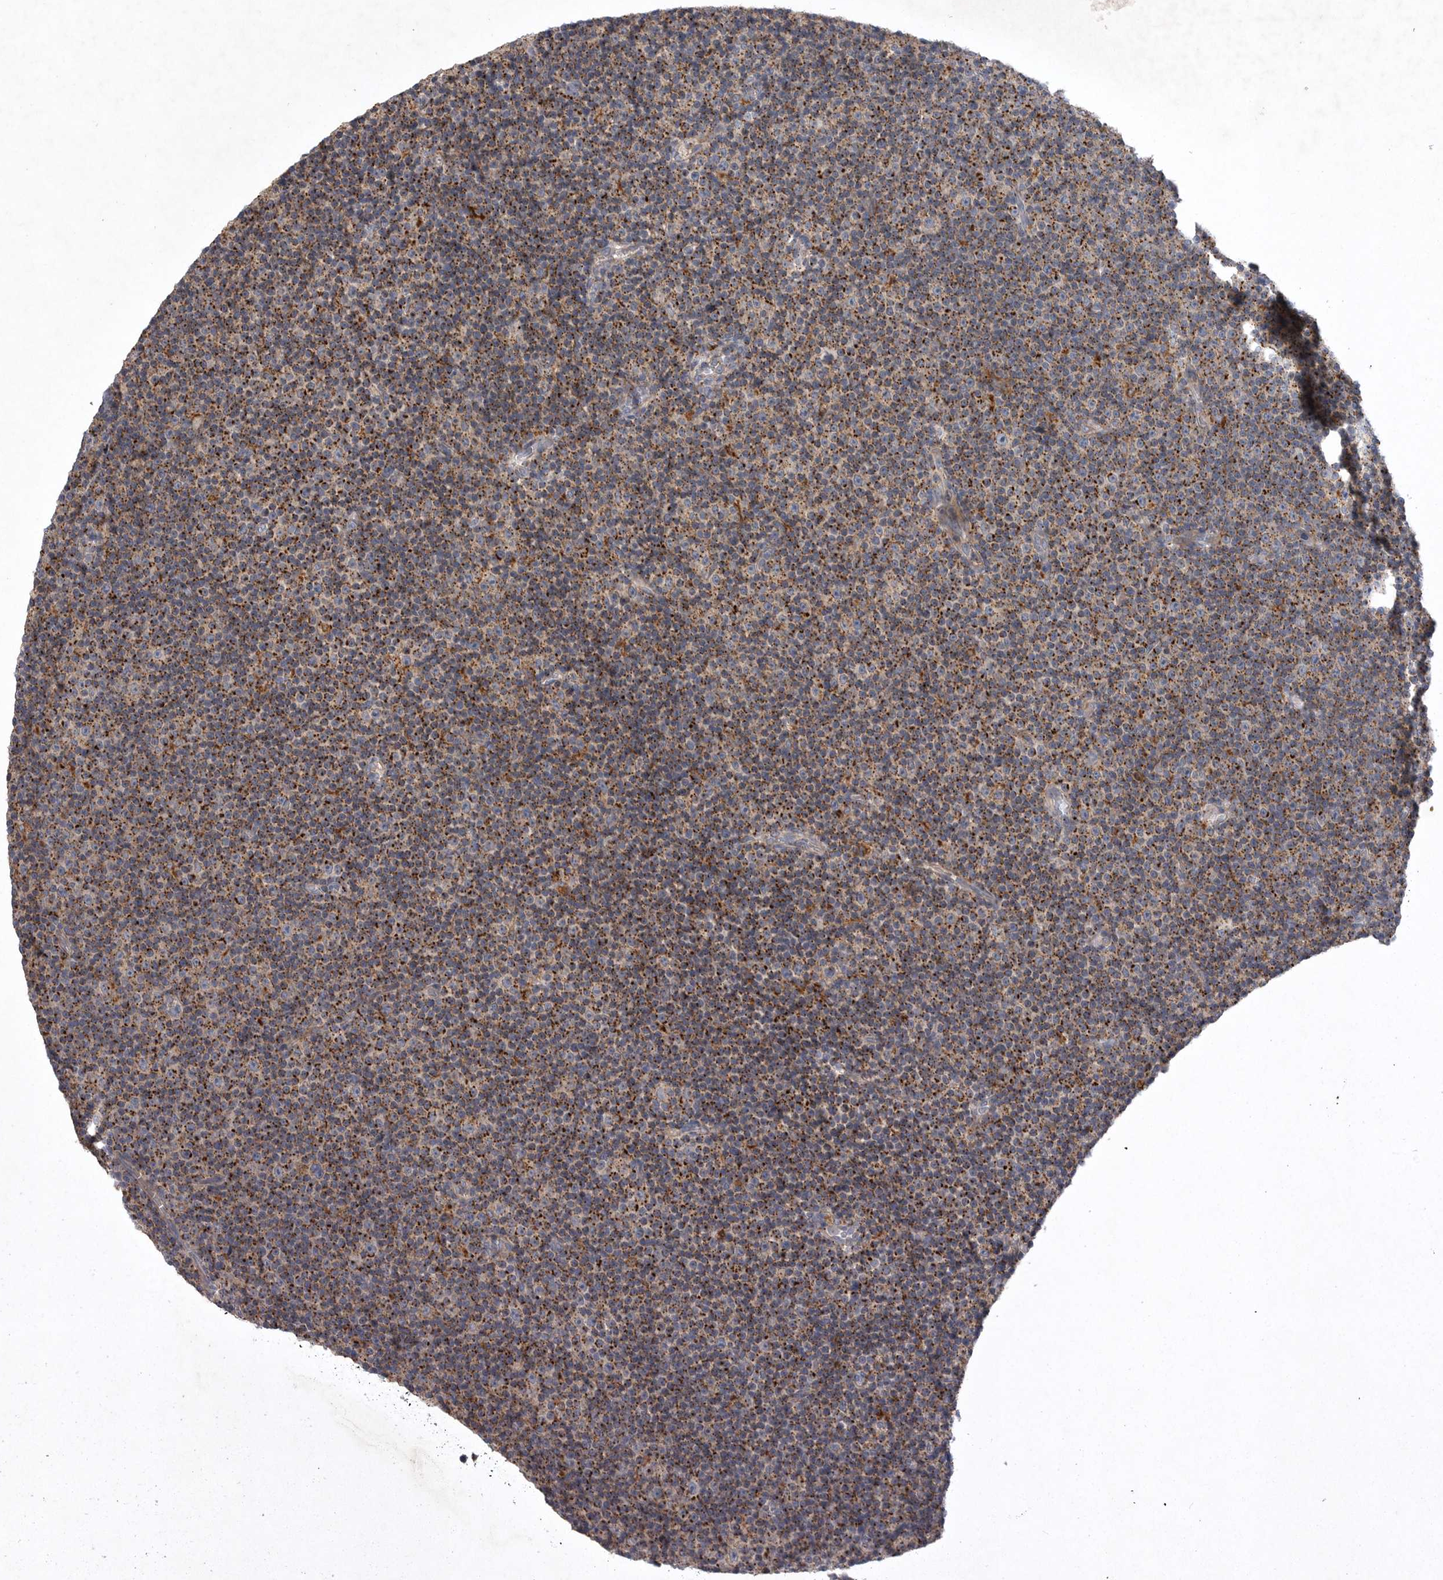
{"staining": {"intensity": "moderate", "quantity": ">75%", "location": "cytoplasmic/membranous"}, "tissue": "lymphoma", "cell_type": "Tumor cells", "image_type": "cancer", "snomed": [{"axis": "morphology", "description": "Malignant lymphoma, non-Hodgkin's type, Low grade"}, {"axis": "topography", "description": "Lymph node"}], "caption": "This image reveals IHC staining of malignant lymphoma, non-Hodgkin's type (low-grade), with medium moderate cytoplasmic/membranous expression in approximately >75% of tumor cells.", "gene": "LAMTOR3", "patient": {"sex": "female", "age": 67}}